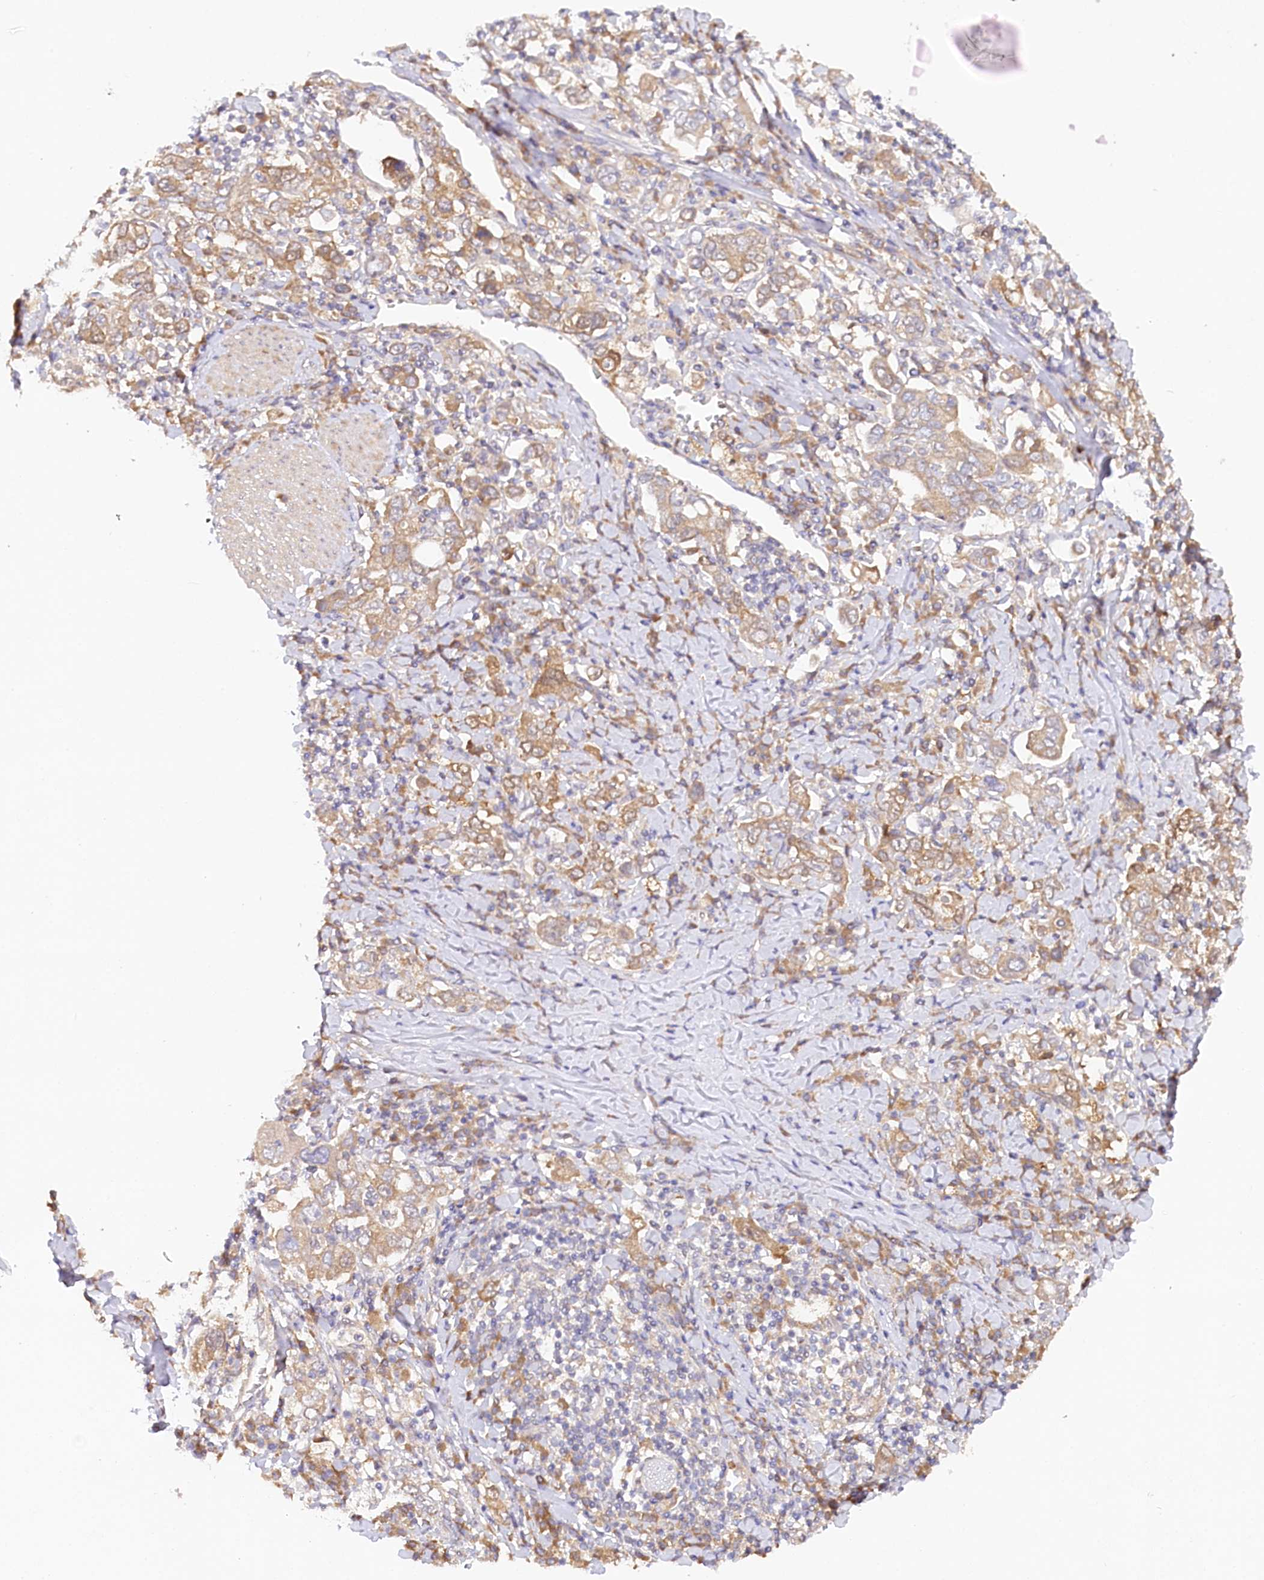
{"staining": {"intensity": "moderate", "quantity": ">75%", "location": "cytoplasmic/membranous"}, "tissue": "stomach cancer", "cell_type": "Tumor cells", "image_type": "cancer", "snomed": [{"axis": "morphology", "description": "Adenocarcinoma, NOS"}, {"axis": "topography", "description": "Stomach, upper"}], "caption": "Brown immunohistochemical staining in adenocarcinoma (stomach) displays moderate cytoplasmic/membranous staining in about >75% of tumor cells.", "gene": "PAIP2", "patient": {"sex": "male", "age": 62}}